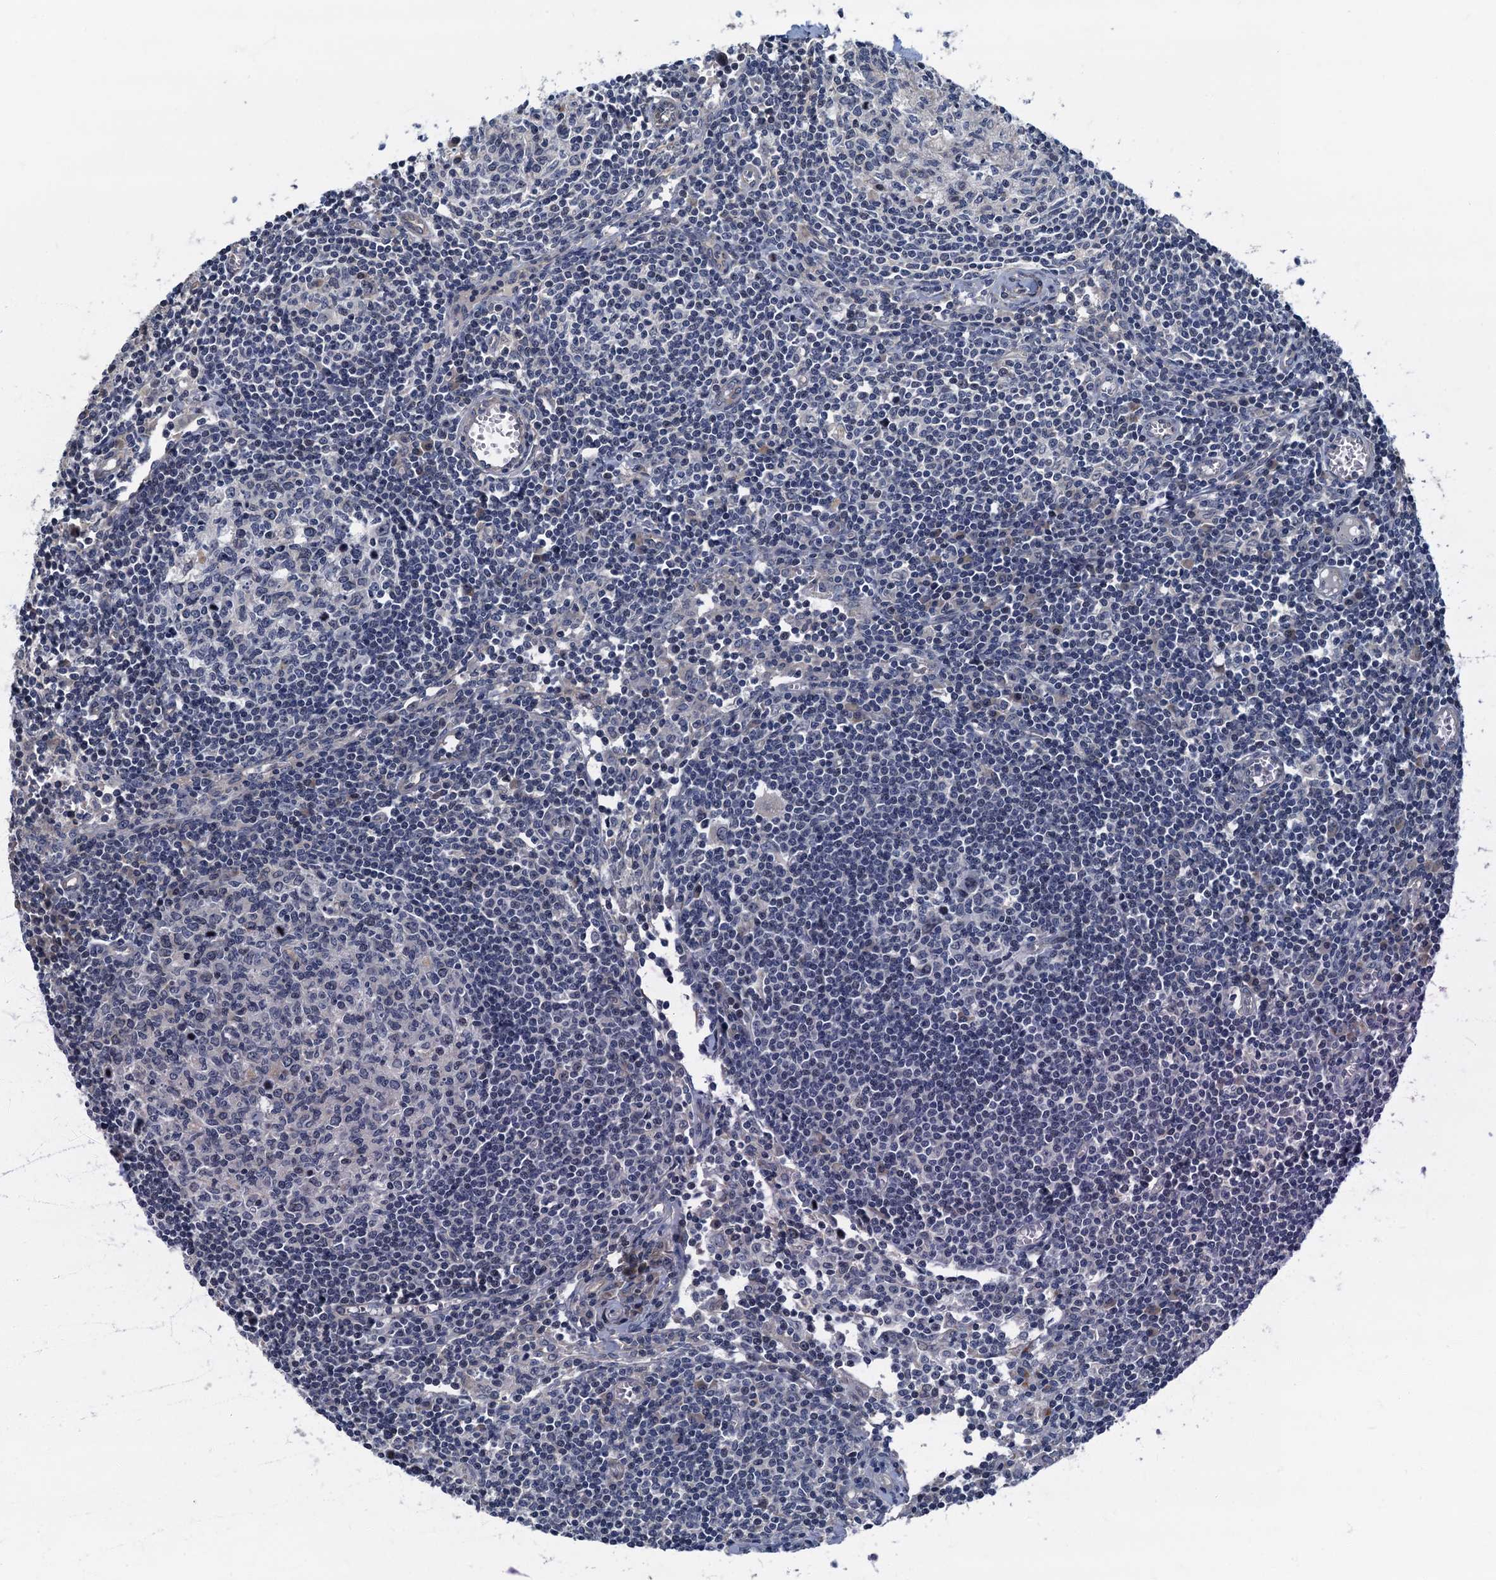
{"staining": {"intensity": "negative", "quantity": "none", "location": "none"}, "tissue": "lymph node", "cell_type": "Germinal center cells", "image_type": "normal", "snomed": [{"axis": "morphology", "description": "Normal tissue, NOS"}, {"axis": "topography", "description": "Lymph node"}], "caption": "Immunohistochemistry image of unremarkable lymph node: human lymph node stained with DAB (3,3'-diaminobenzidine) demonstrates no significant protein staining in germinal center cells.", "gene": "CKAP2L", "patient": {"sex": "female", "age": 55}}